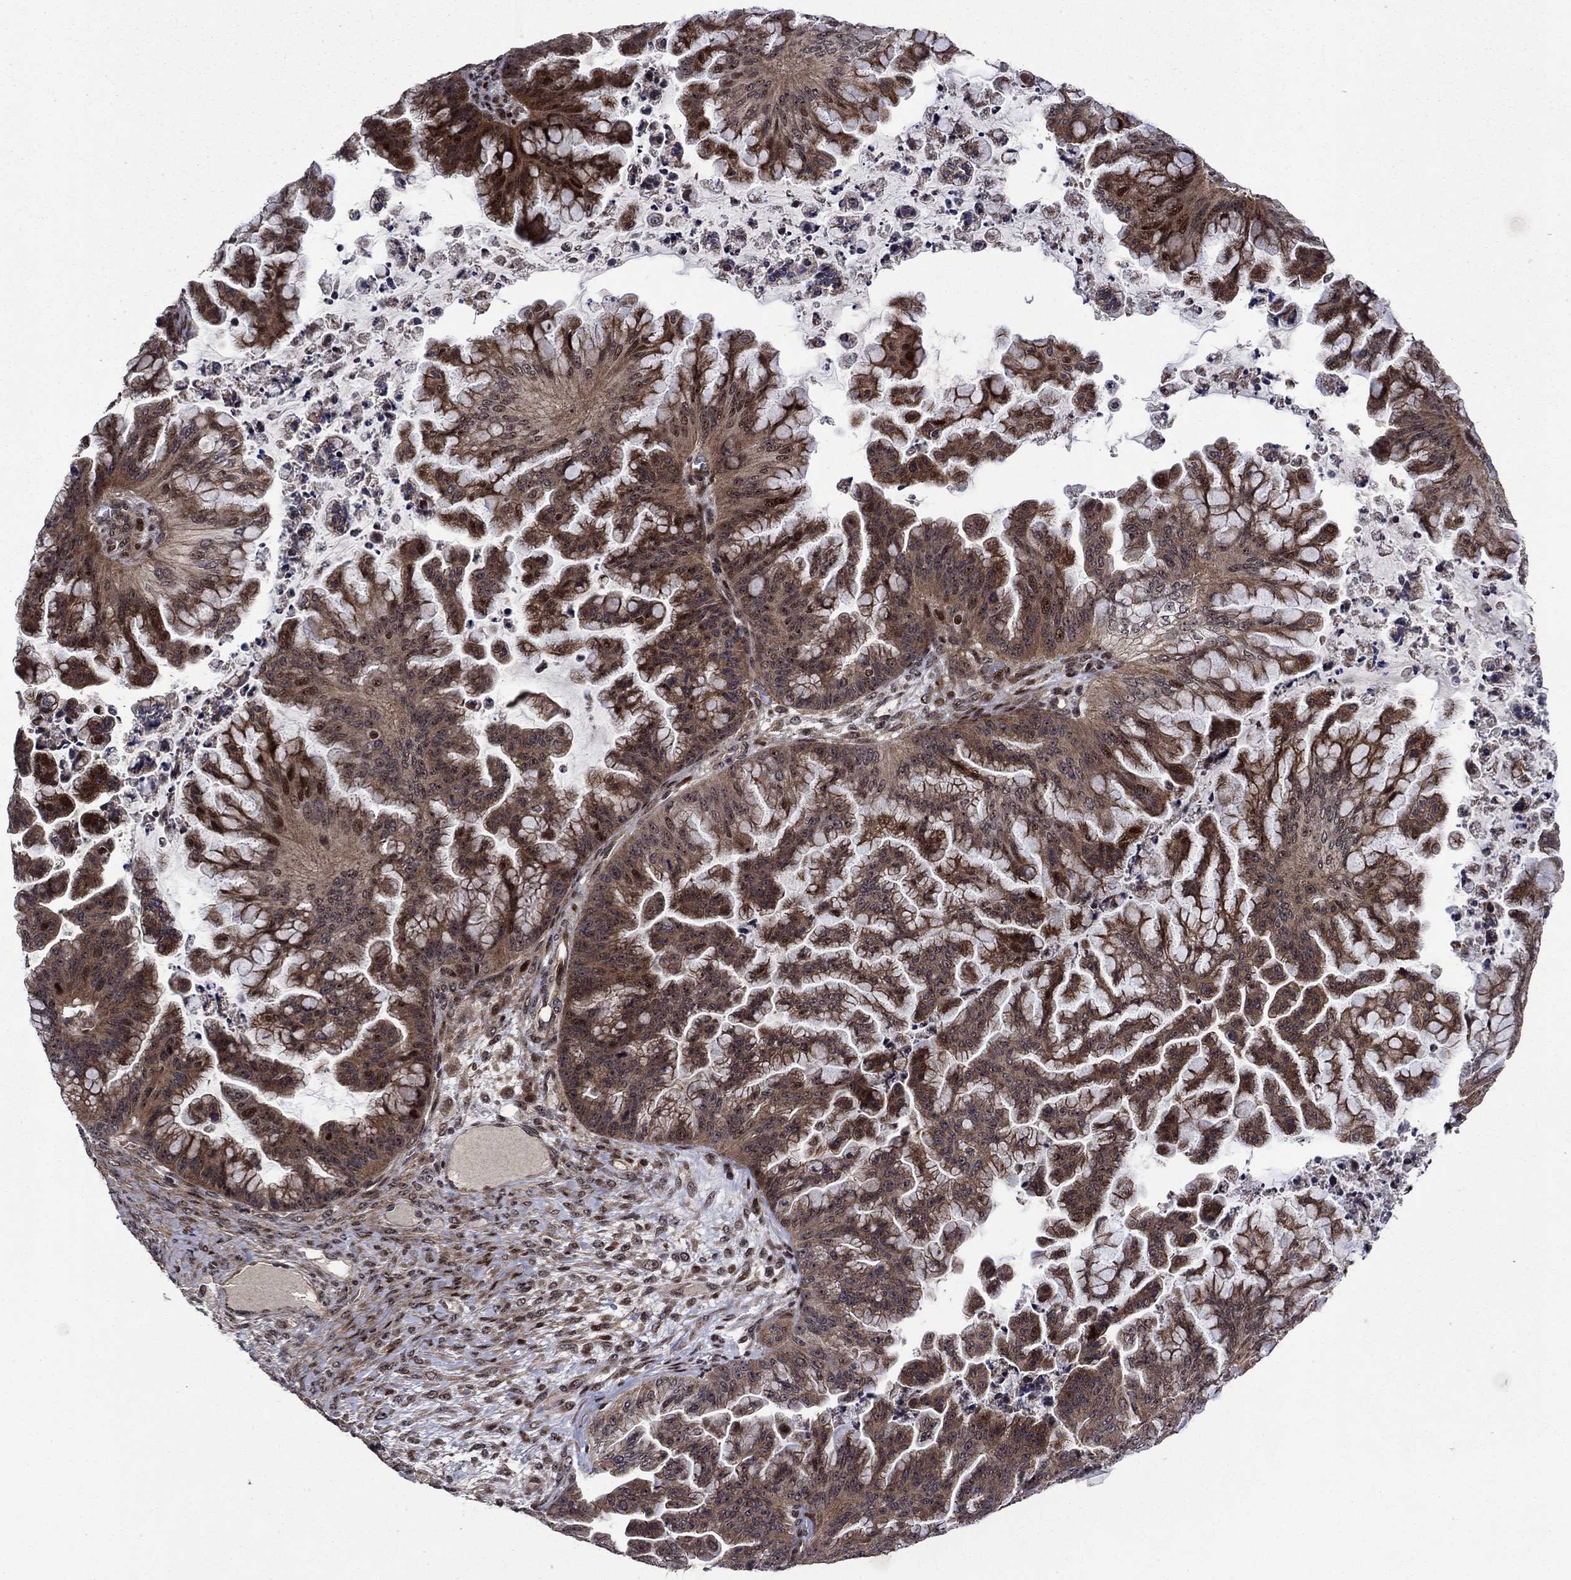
{"staining": {"intensity": "strong", "quantity": "25%-75%", "location": "cytoplasmic/membranous,nuclear"}, "tissue": "ovarian cancer", "cell_type": "Tumor cells", "image_type": "cancer", "snomed": [{"axis": "morphology", "description": "Cystadenocarcinoma, mucinous, NOS"}, {"axis": "topography", "description": "Ovary"}], "caption": "DAB (3,3'-diaminobenzidine) immunohistochemical staining of ovarian cancer (mucinous cystadenocarcinoma) displays strong cytoplasmic/membranous and nuclear protein staining in about 25%-75% of tumor cells.", "gene": "AGTPBP1", "patient": {"sex": "female", "age": 67}}